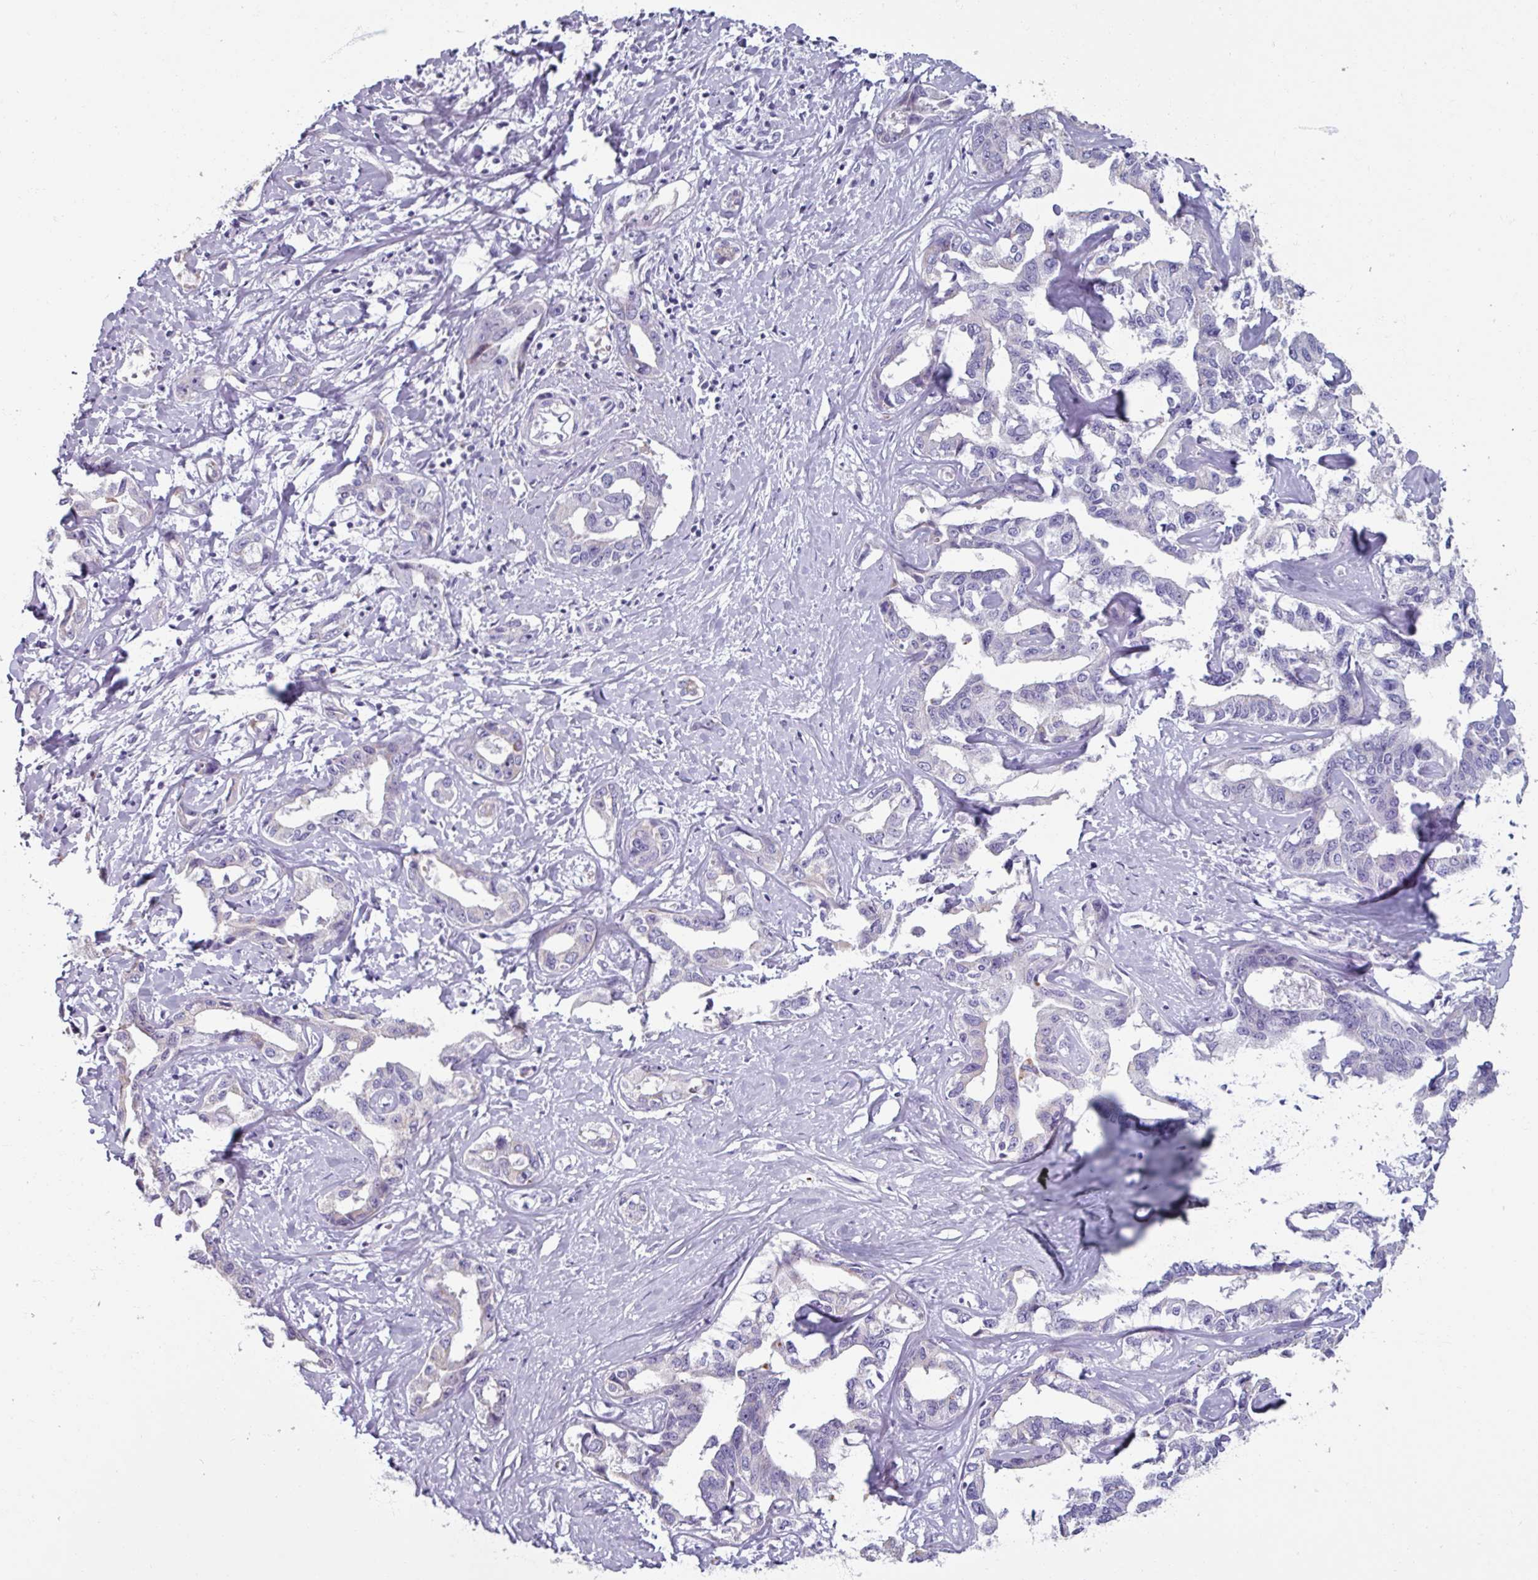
{"staining": {"intensity": "negative", "quantity": "none", "location": "none"}, "tissue": "liver cancer", "cell_type": "Tumor cells", "image_type": "cancer", "snomed": [{"axis": "morphology", "description": "Cholangiocarcinoma"}, {"axis": "topography", "description": "Liver"}], "caption": "This is an IHC image of human liver cholangiocarcinoma. There is no positivity in tumor cells.", "gene": "SPESP1", "patient": {"sex": "male", "age": 59}}